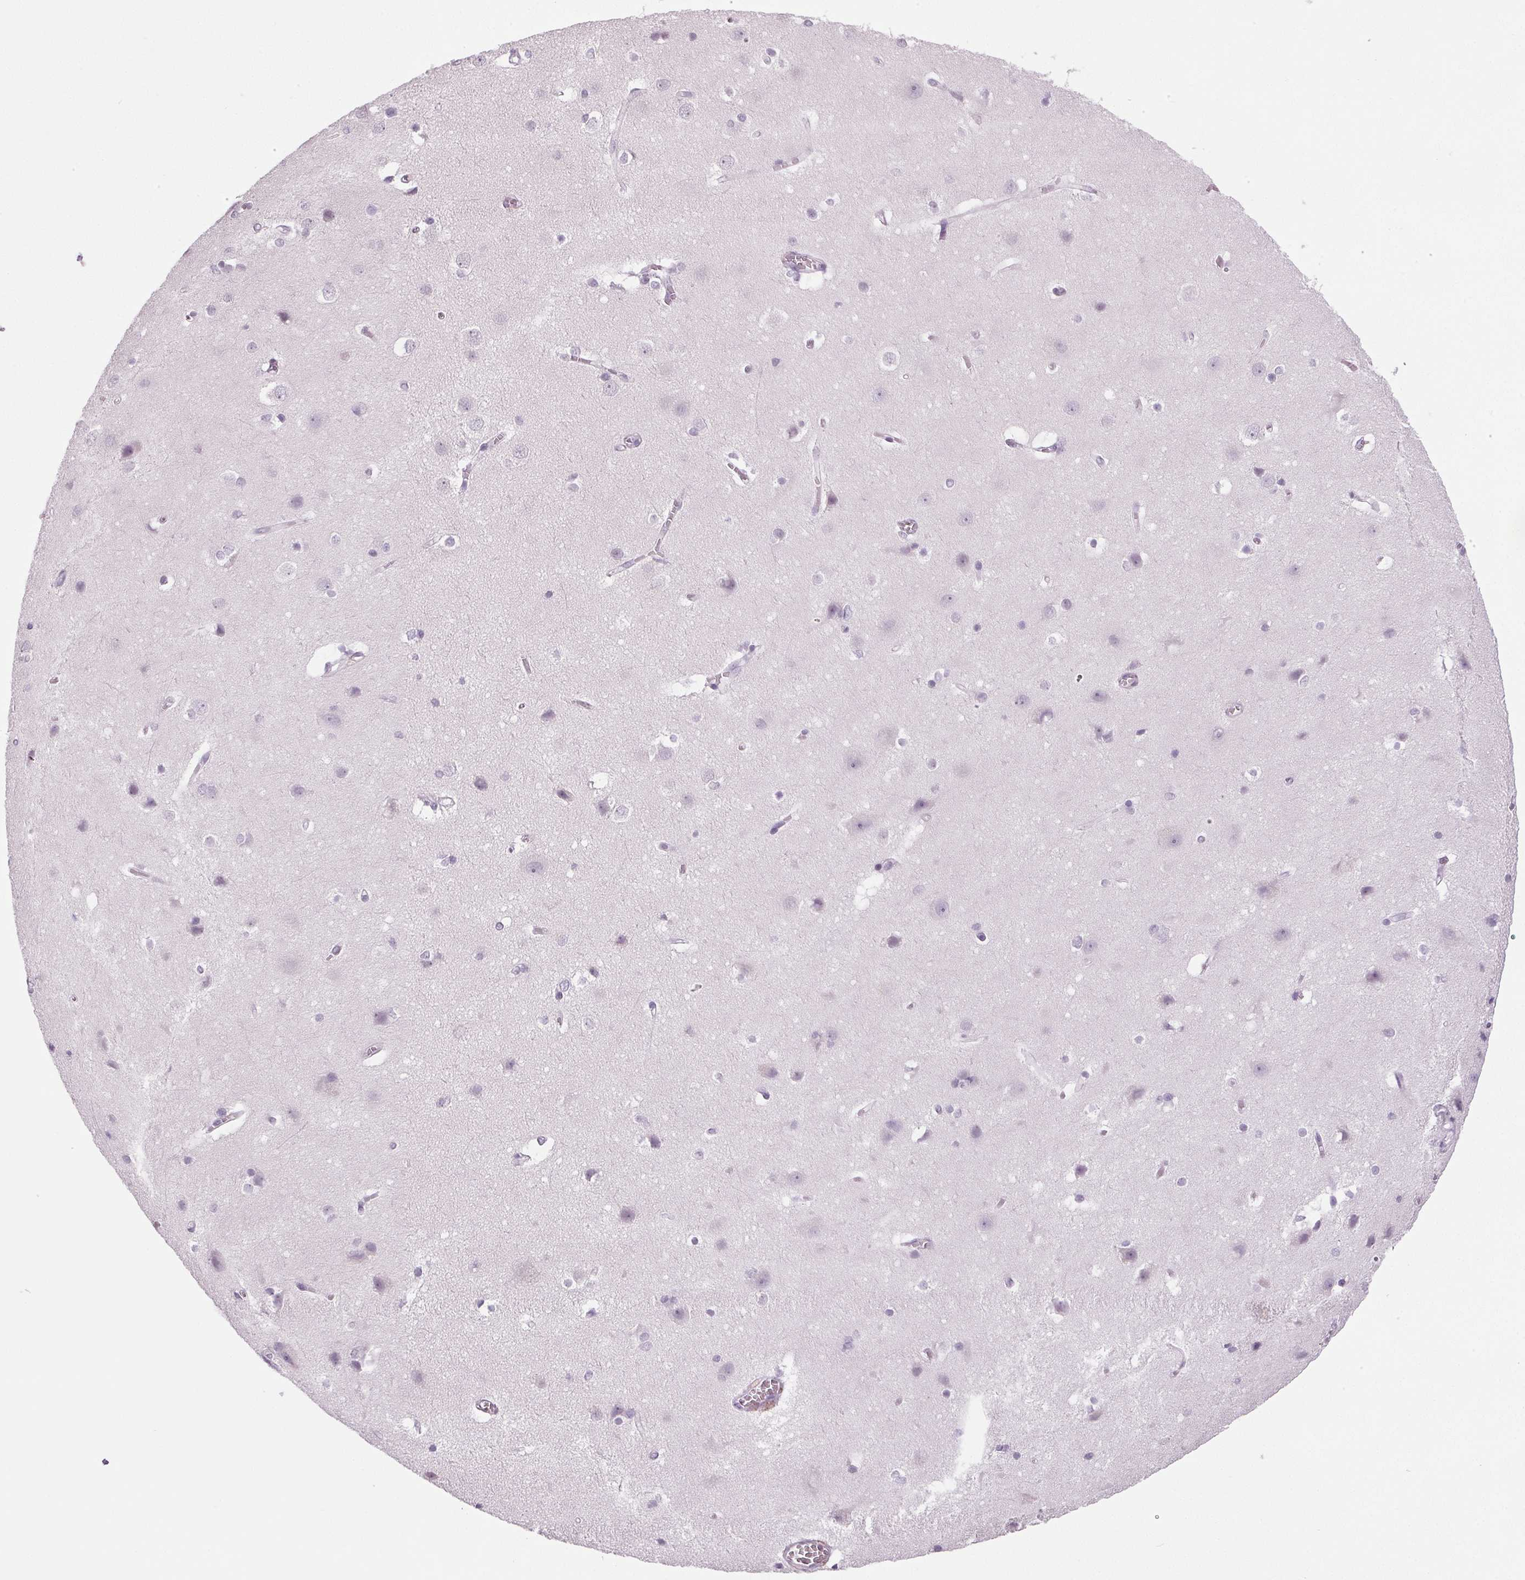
{"staining": {"intensity": "negative", "quantity": "none", "location": "none"}, "tissue": "cerebral cortex", "cell_type": "Endothelial cells", "image_type": "normal", "snomed": [{"axis": "morphology", "description": "Normal tissue, NOS"}, {"axis": "topography", "description": "Cerebral cortex"}], "caption": "IHC micrograph of normal cerebral cortex: cerebral cortex stained with DAB exhibits no significant protein expression in endothelial cells.", "gene": "IGF2BP1", "patient": {"sex": "male", "age": 37}}